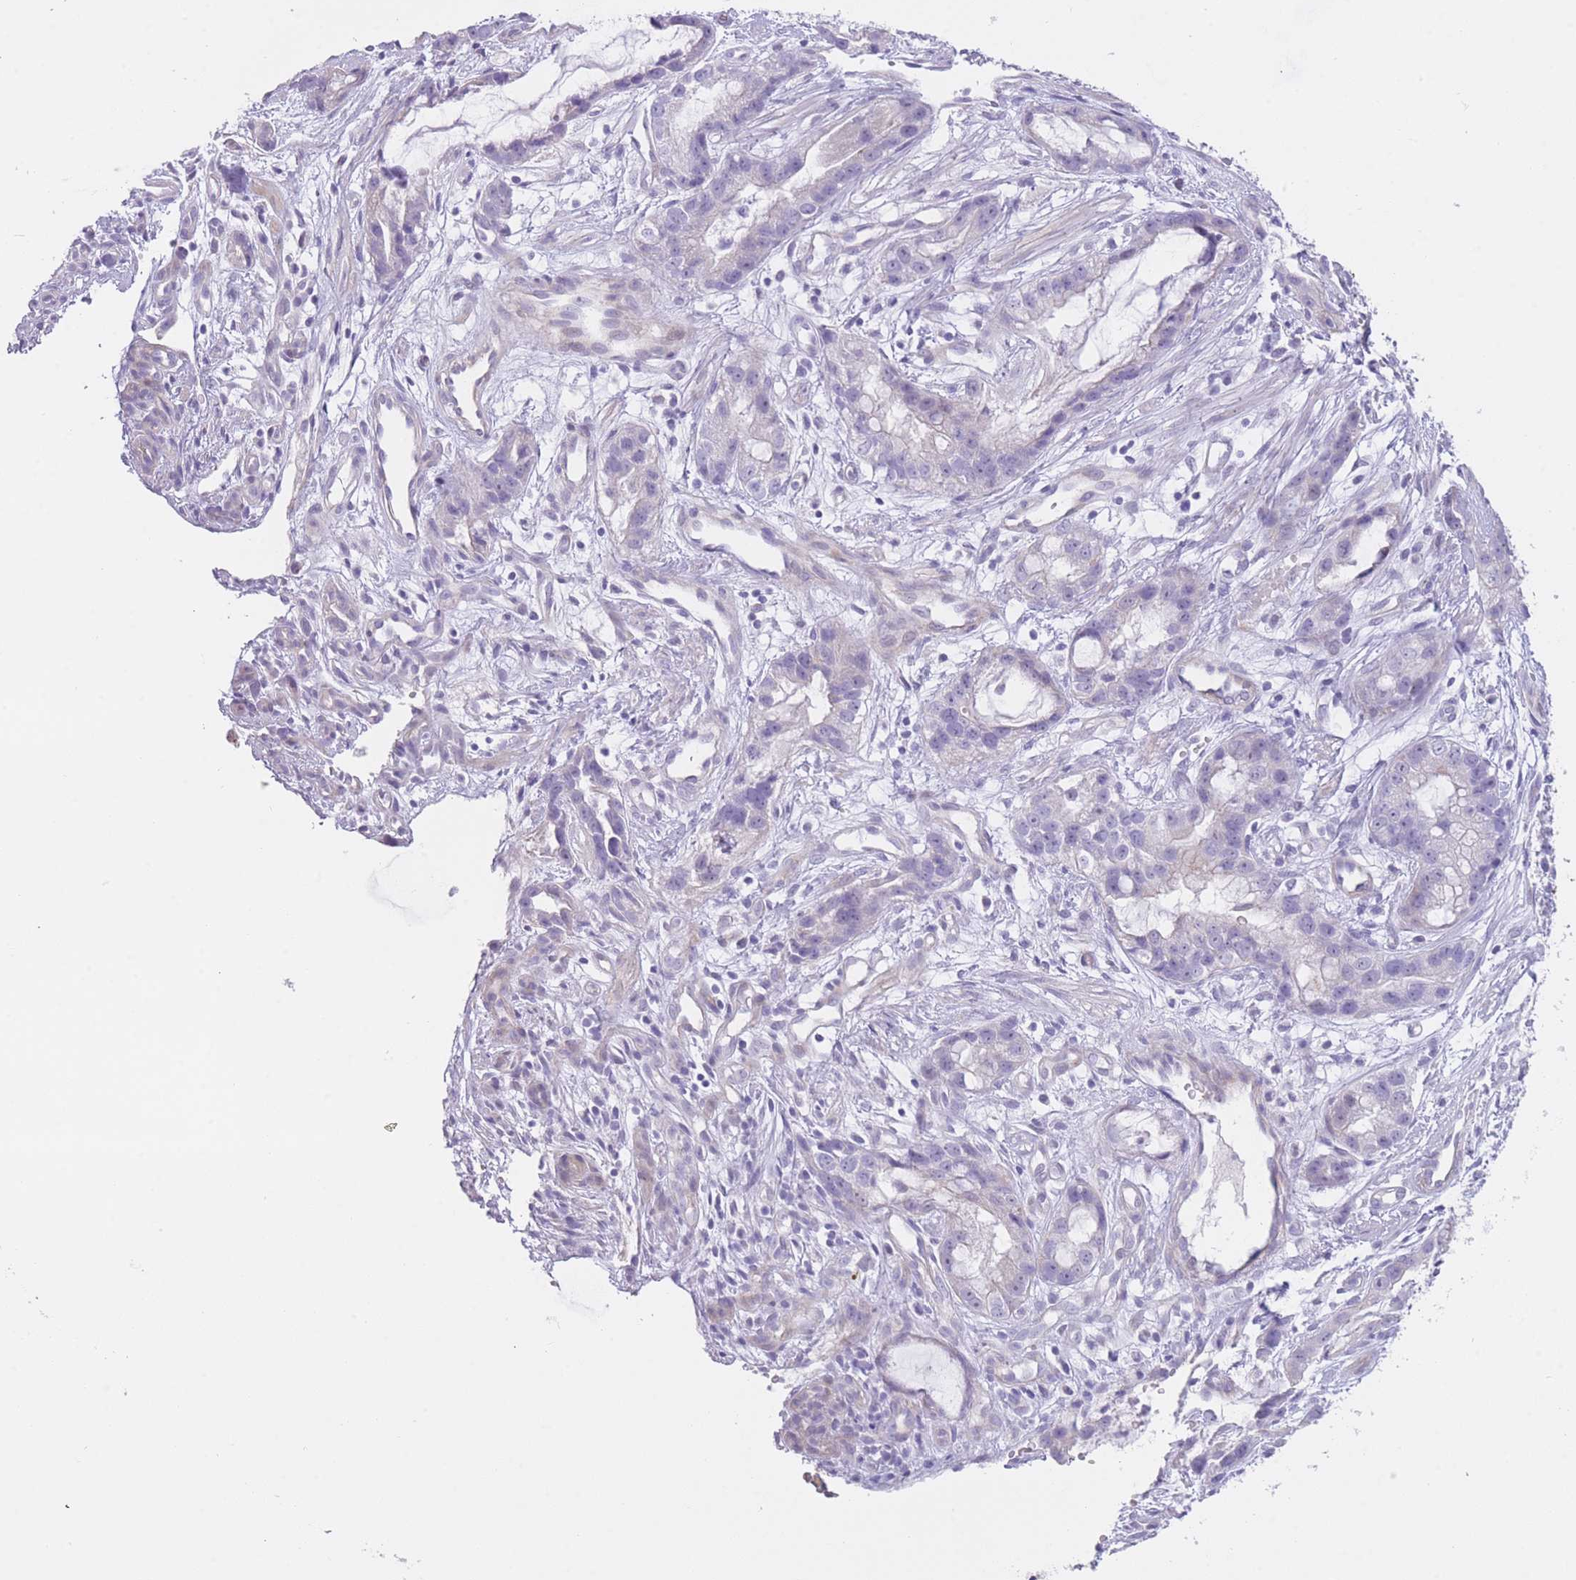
{"staining": {"intensity": "negative", "quantity": "none", "location": "none"}, "tissue": "stomach cancer", "cell_type": "Tumor cells", "image_type": "cancer", "snomed": [{"axis": "morphology", "description": "Adenocarcinoma, NOS"}, {"axis": "topography", "description": "Stomach"}], "caption": "Human stomach adenocarcinoma stained for a protein using immunohistochemistry shows no staining in tumor cells.", "gene": "IMPG1", "patient": {"sex": "male", "age": 55}}